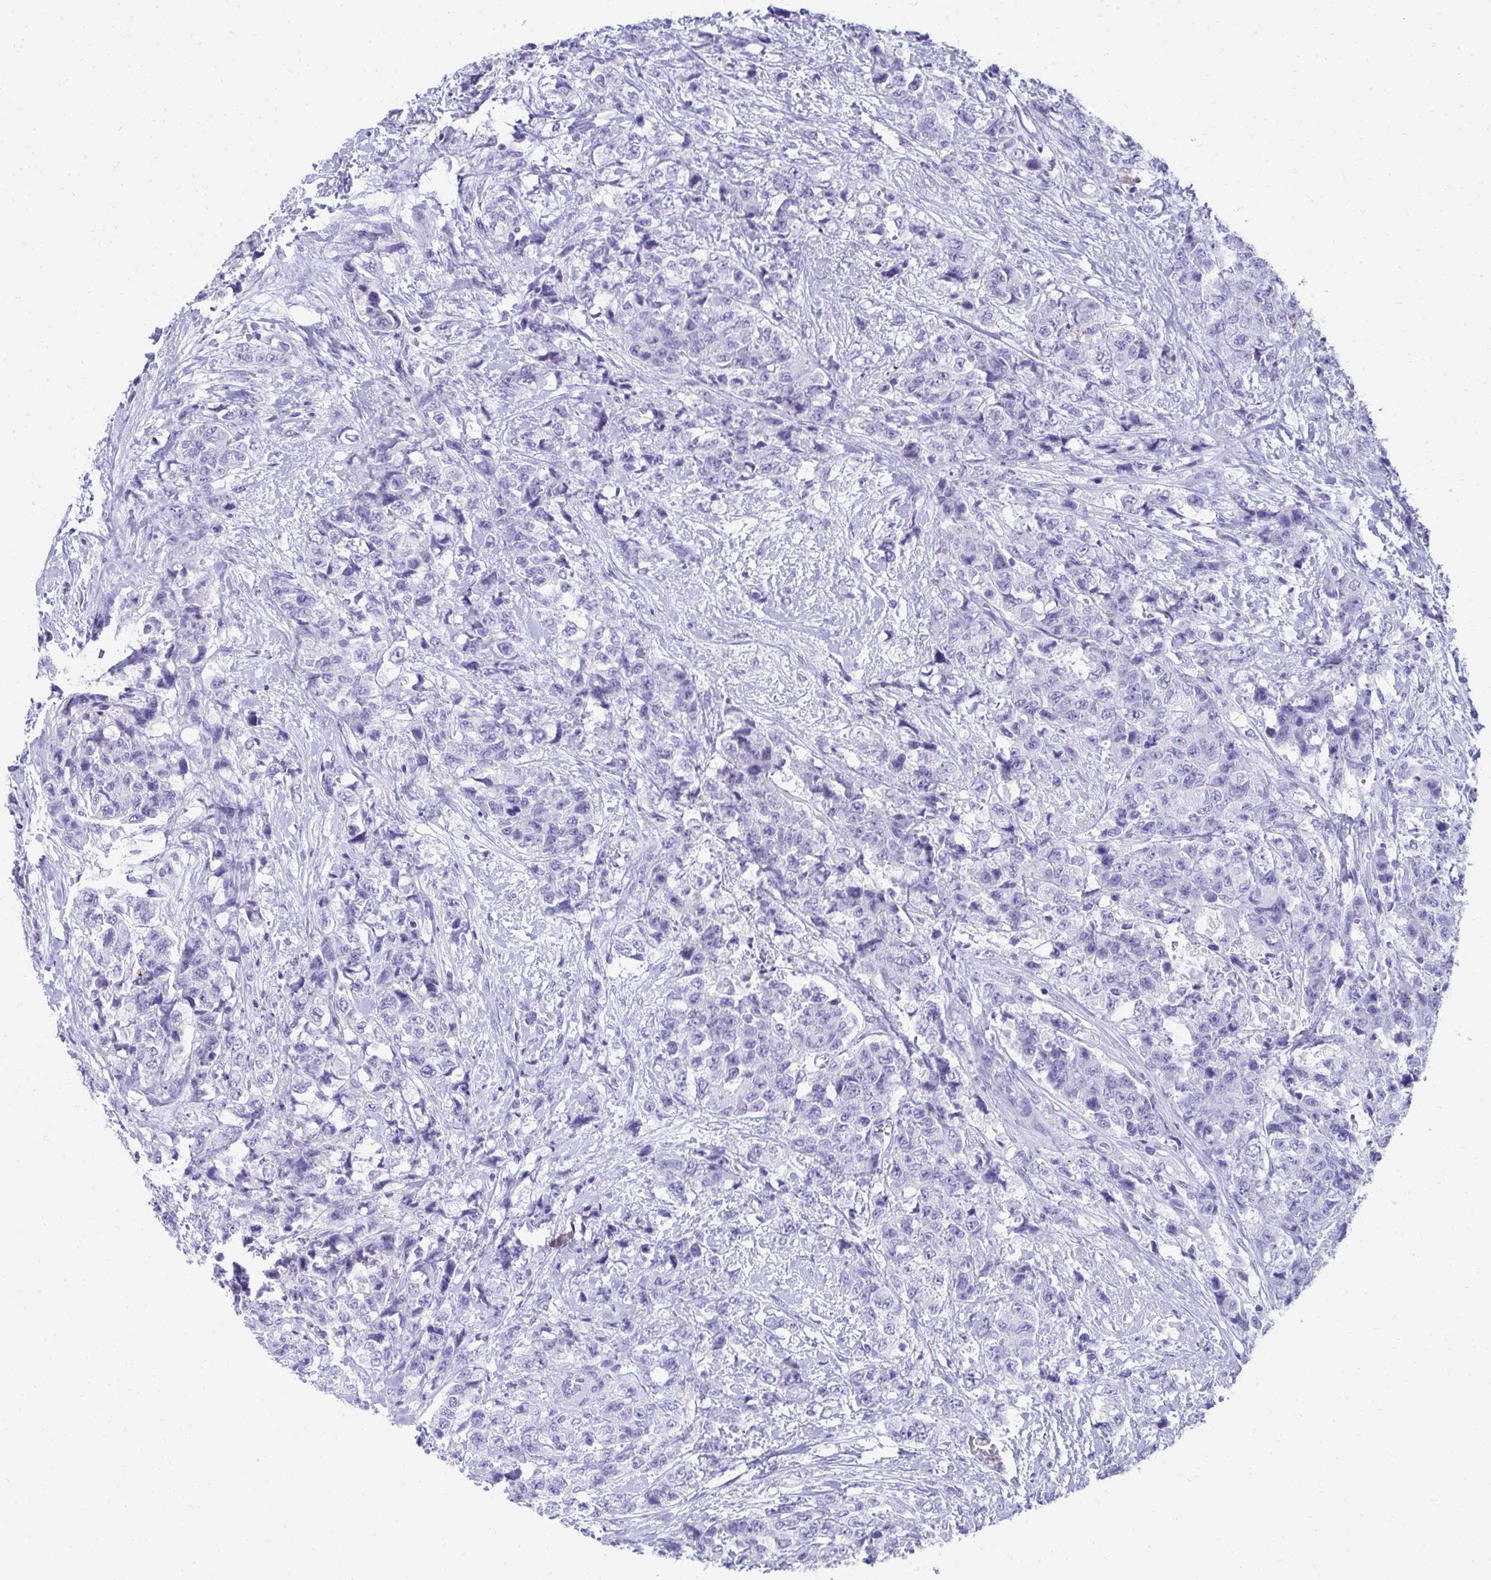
{"staining": {"intensity": "negative", "quantity": "none", "location": "none"}, "tissue": "urothelial cancer", "cell_type": "Tumor cells", "image_type": "cancer", "snomed": [{"axis": "morphology", "description": "Urothelial carcinoma, High grade"}, {"axis": "topography", "description": "Urinary bladder"}], "caption": "Tumor cells are negative for protein expression in human urothelial cancer. (DAB (3,3'-diaminobenzidine) immunohistochemistry with hematoxylin counter stain).", "gene": "SEC14L3", "patient": {"sex": "female", "age": 78}}